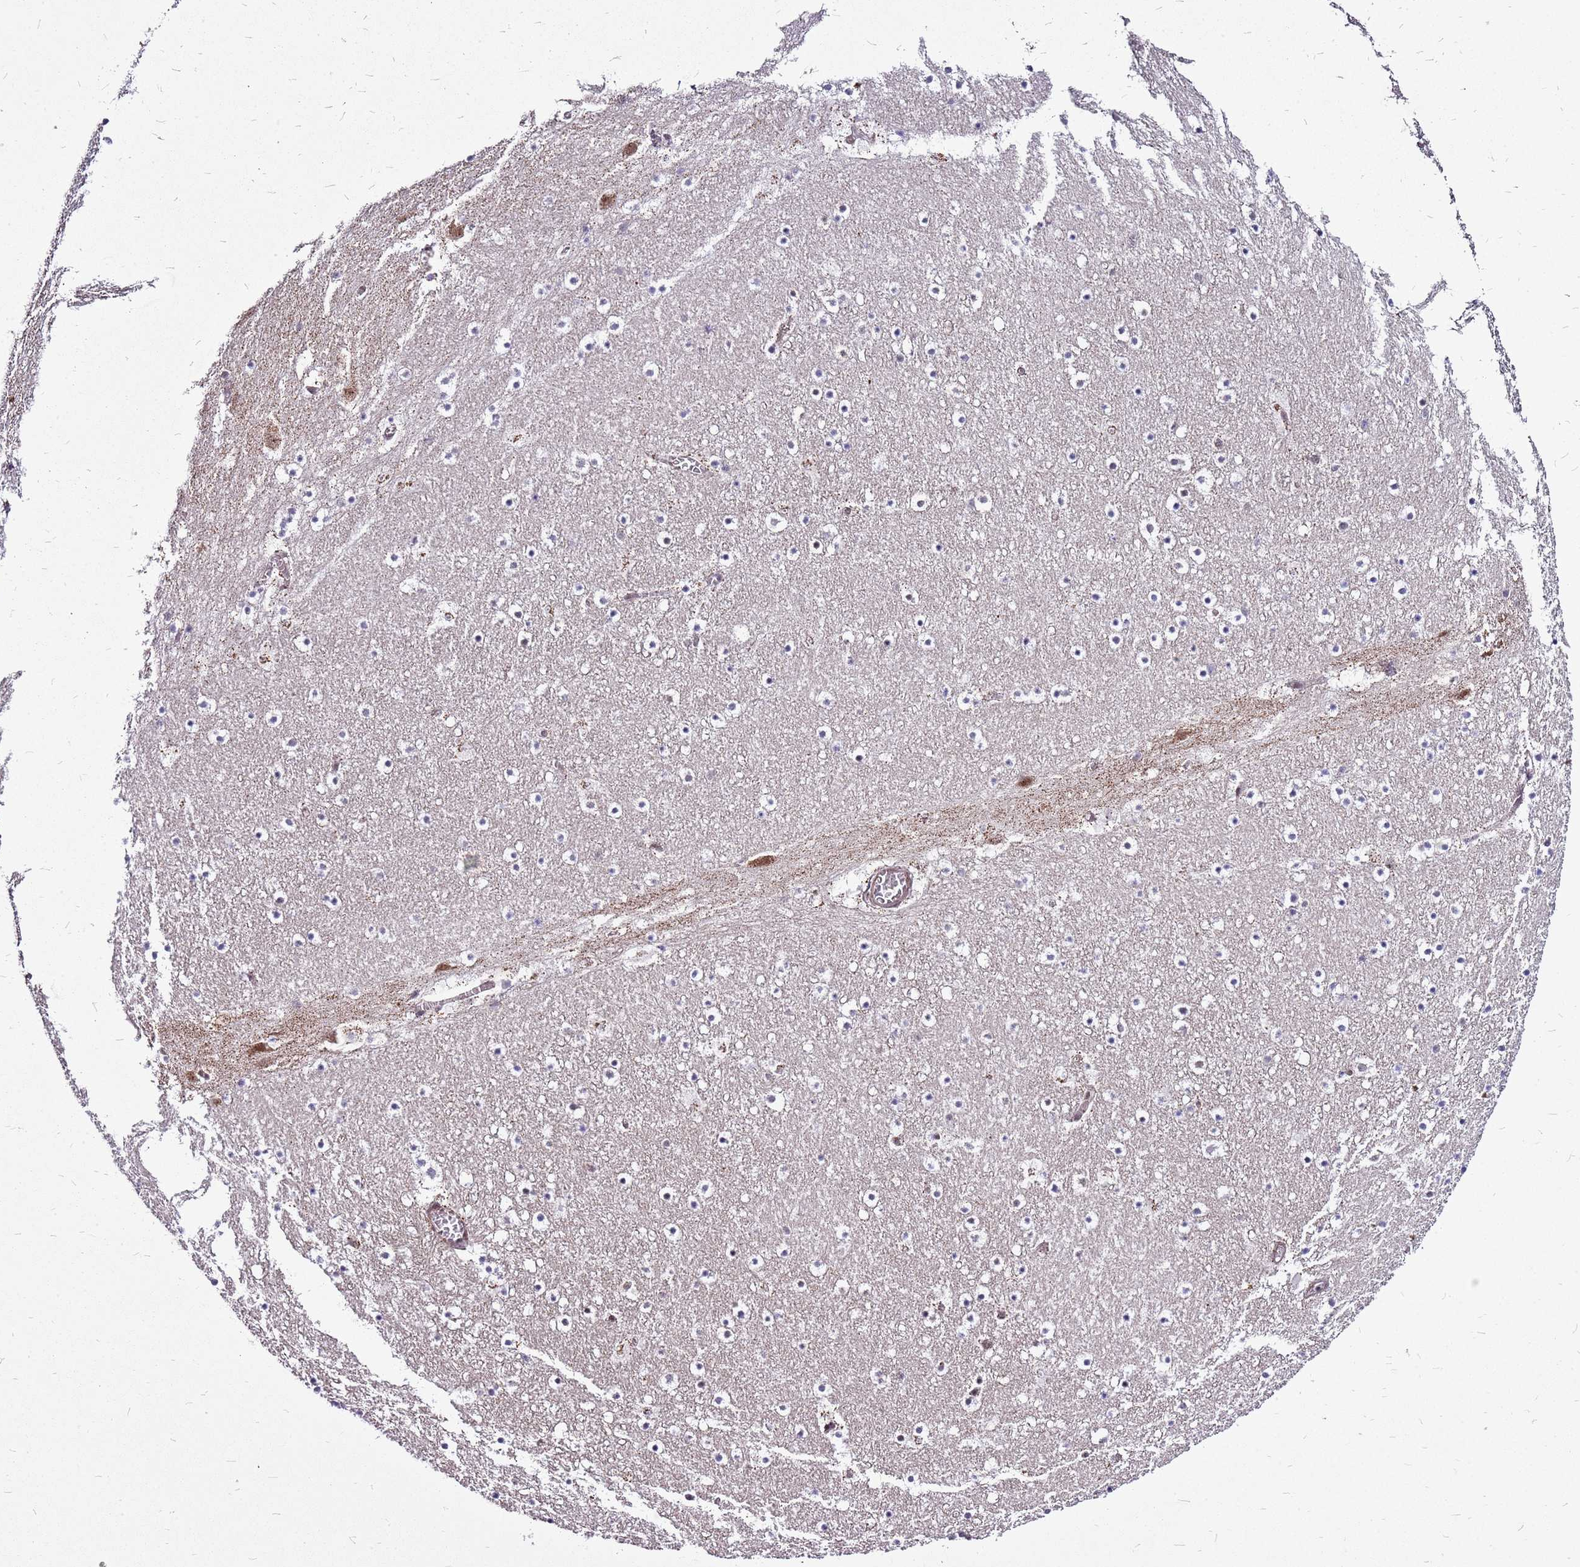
{"staining": {"intensity": "weak", "quantity": "<25%", "location": "cytoplasmic/membranous"}, "tissue": "caudate", "cell_type": "Glial cells", "image_type": "normal", "snomed": [{"axis": "morphology", "description": "Normal tissue, NOS"}, {"axis": "topography", "description": "Lateral ventricle wall"}], "caption": "A histopathology image of human caudate is negative for staining in glial cells. Nuclei are stained in blue.", "gene": "CCDC166", "patient": {"sex": "male", "age": 45}}